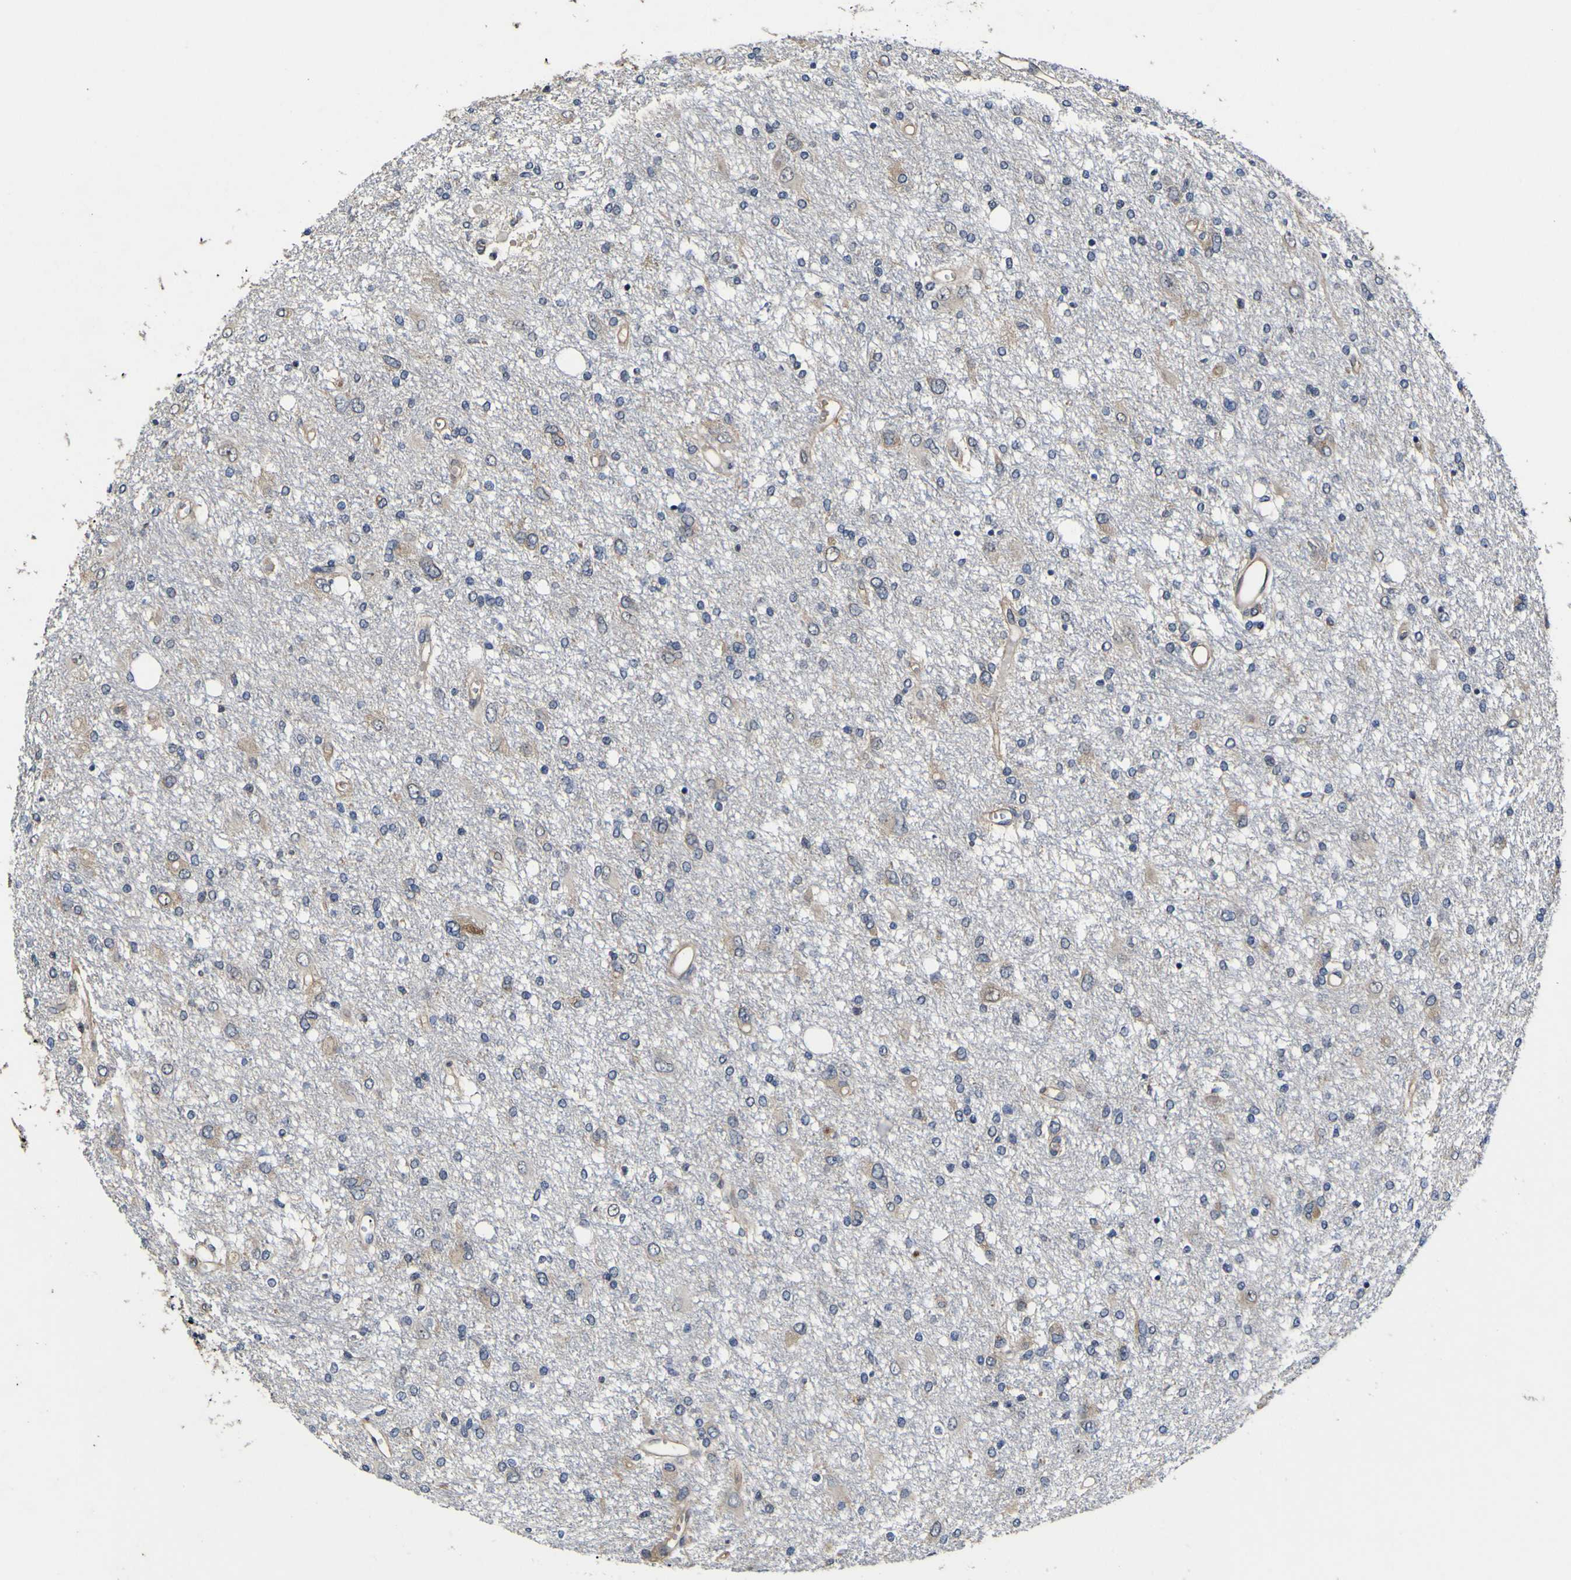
{"staining": {"intensity": "negative", "quantity": "none", "location": "none"}, "tissue": "glioma", "cell_type": "Tumor cells", "image_type": "cancer", "snomed": [{"axis": "morphology", "description": "Glioma, malignant, High grade"}, {"axis": "topography", "description": "Brain"}], "caption": "Immunohistochemical staining of malignant glioma (high-grade) reveals no significant positivity in tumor cells.", "gene": "CCL2", "patient": {"sex": "female", "age": 59}}